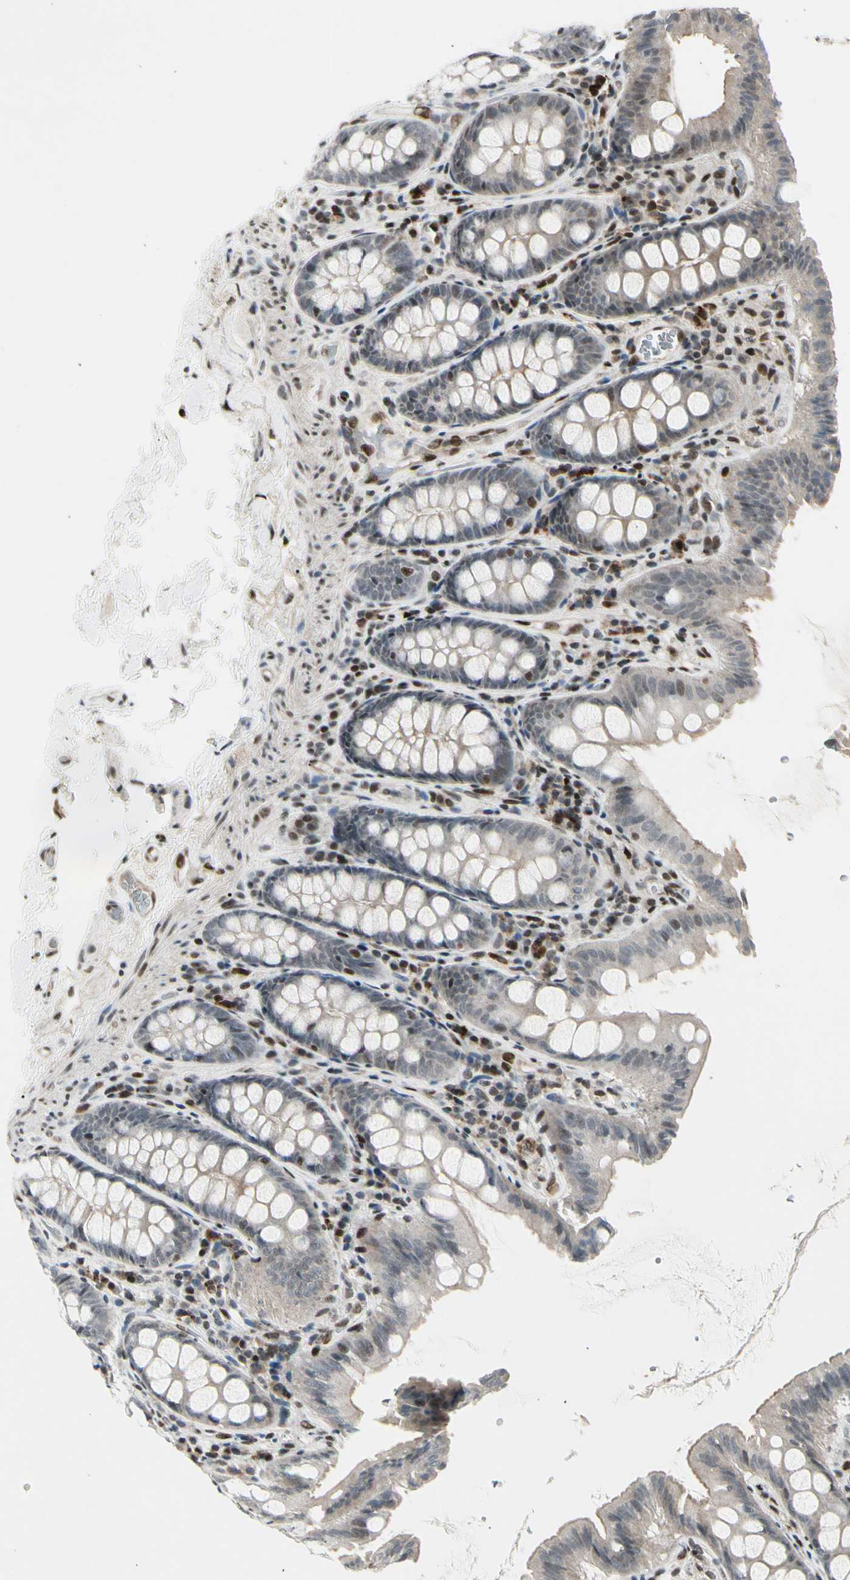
{"staining": {"intensity": "moderate", "quantity": ">75%", "location": "nuclear"}, "tissue": "colon", "cell_type": "Endothelial cells", "image_type": "normal", "snomed": [{"axis": "morphology", "description": "Normal tissue, NOS"}, {"axis": "topography", "description": "Colon"}], "caption": "Immunohistochemical staining of normal colon shows moderate nuclear protein staining in approximately >75% of endothelial cells. (DAB IHC, brown staining for protein, blue staining for nuclei).", "gene": "FOXJ2", "patient": {"sex": "female", "age": 61}}